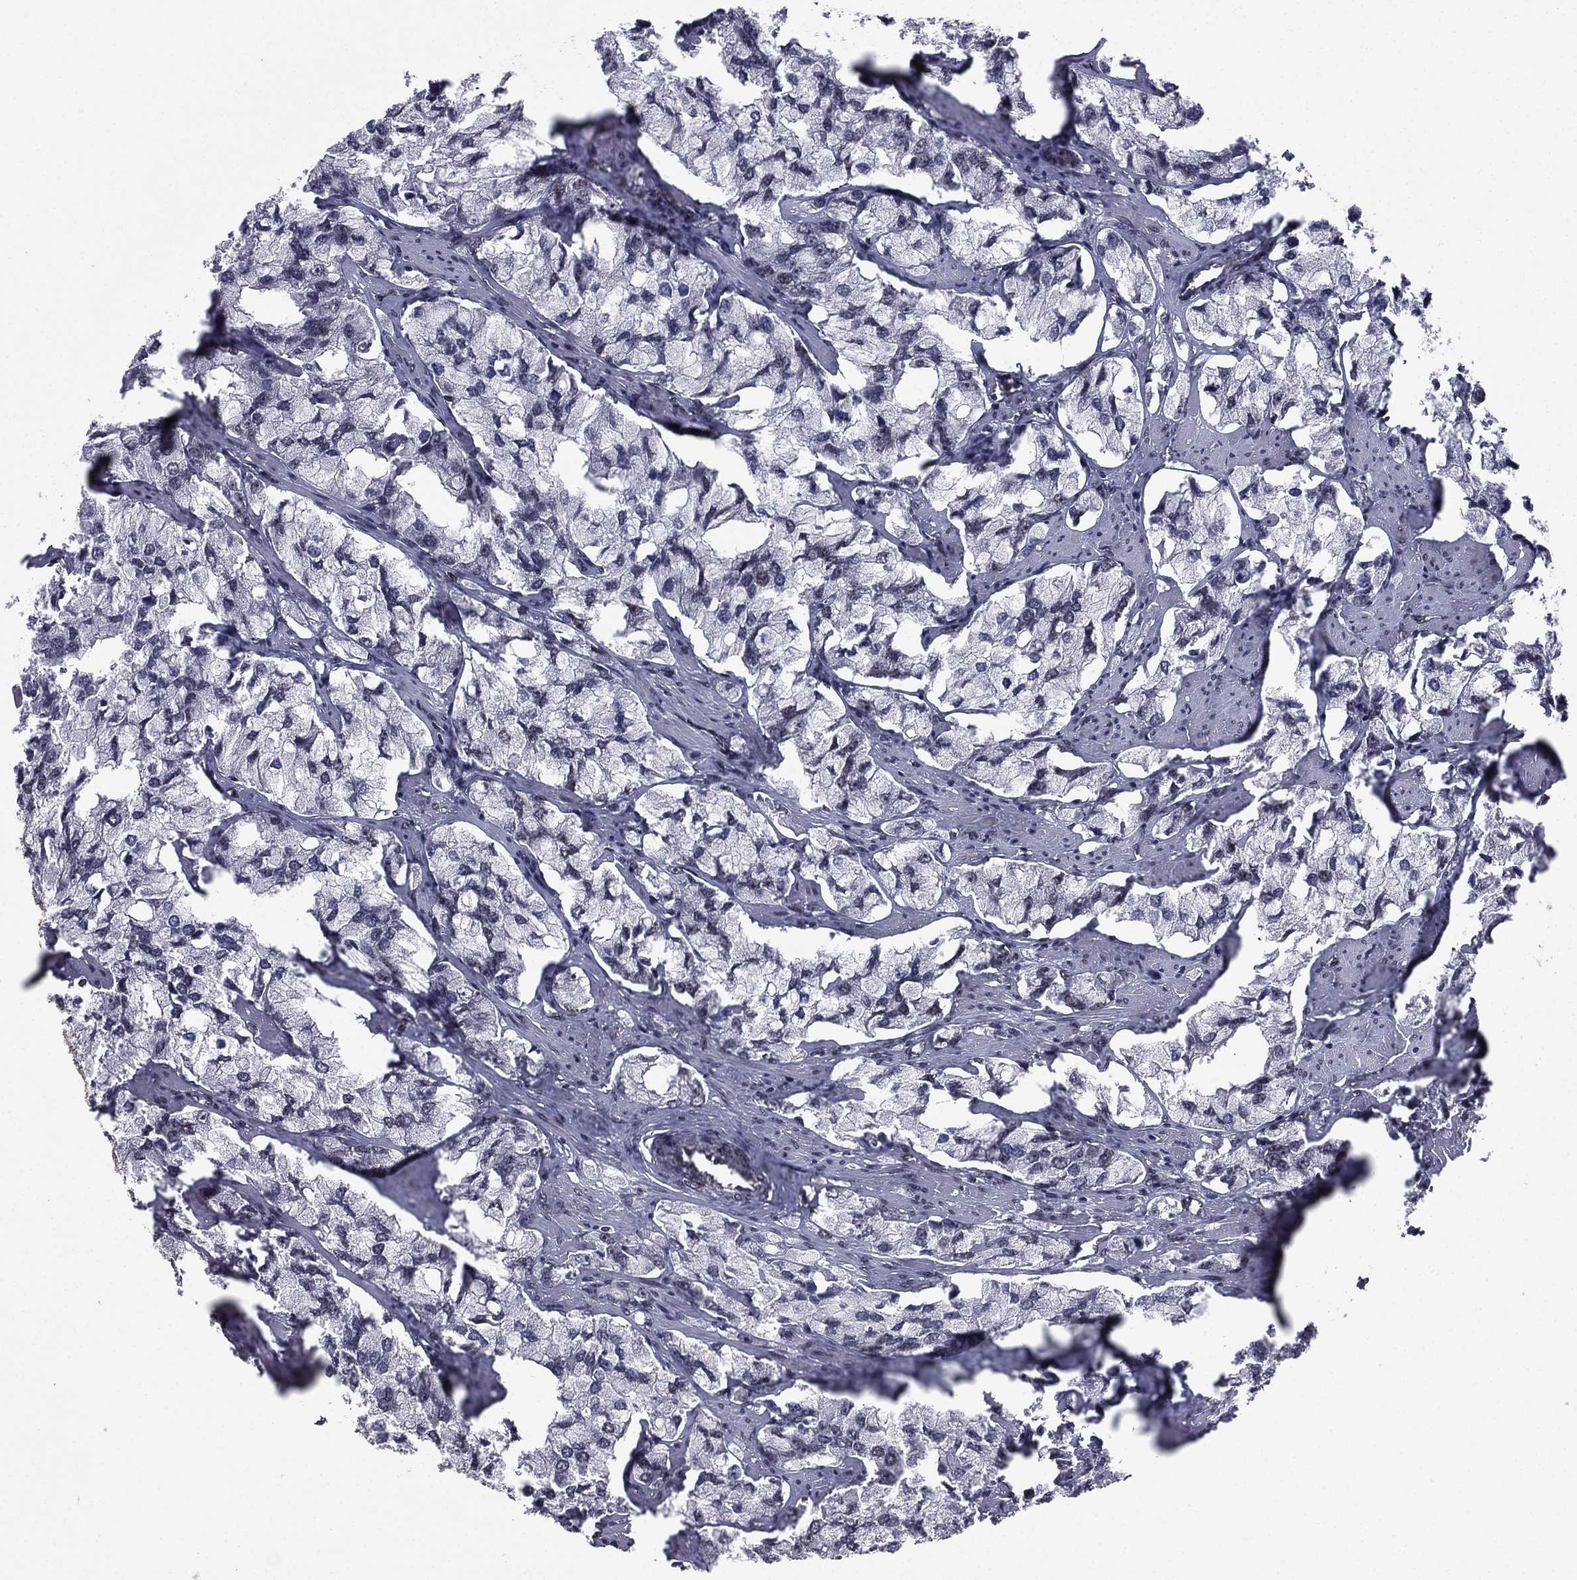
{"staining": {"intensity": "negative", "quantity": "none", "location": "none"}, "tissue": "prostate cancer", "cell_type": "Tumor cells", "image_type": "cancer", "snomed": [{"axis": "morphology", "description": "Adenocarcinoma, NOS"}, {"axis": "topography", "description": "Prostate and seminal vesicle, NOS"}, {"axis": "topography", "description": "Prostate"}], "caption": "Immunohistochemistry (IHC) histopathology image of neoplastic tissue: human prostate adenocarcinoma stained with DAB (3,3'-diaminobenzidine) displays no significant protein staining in tumor cells. (Brightfield microscopy of DAB (3,3'-diaminobenzidine) IHC at high magnification).", "gene": "RARB", "patient": {"sex": "male", "age": 64}}